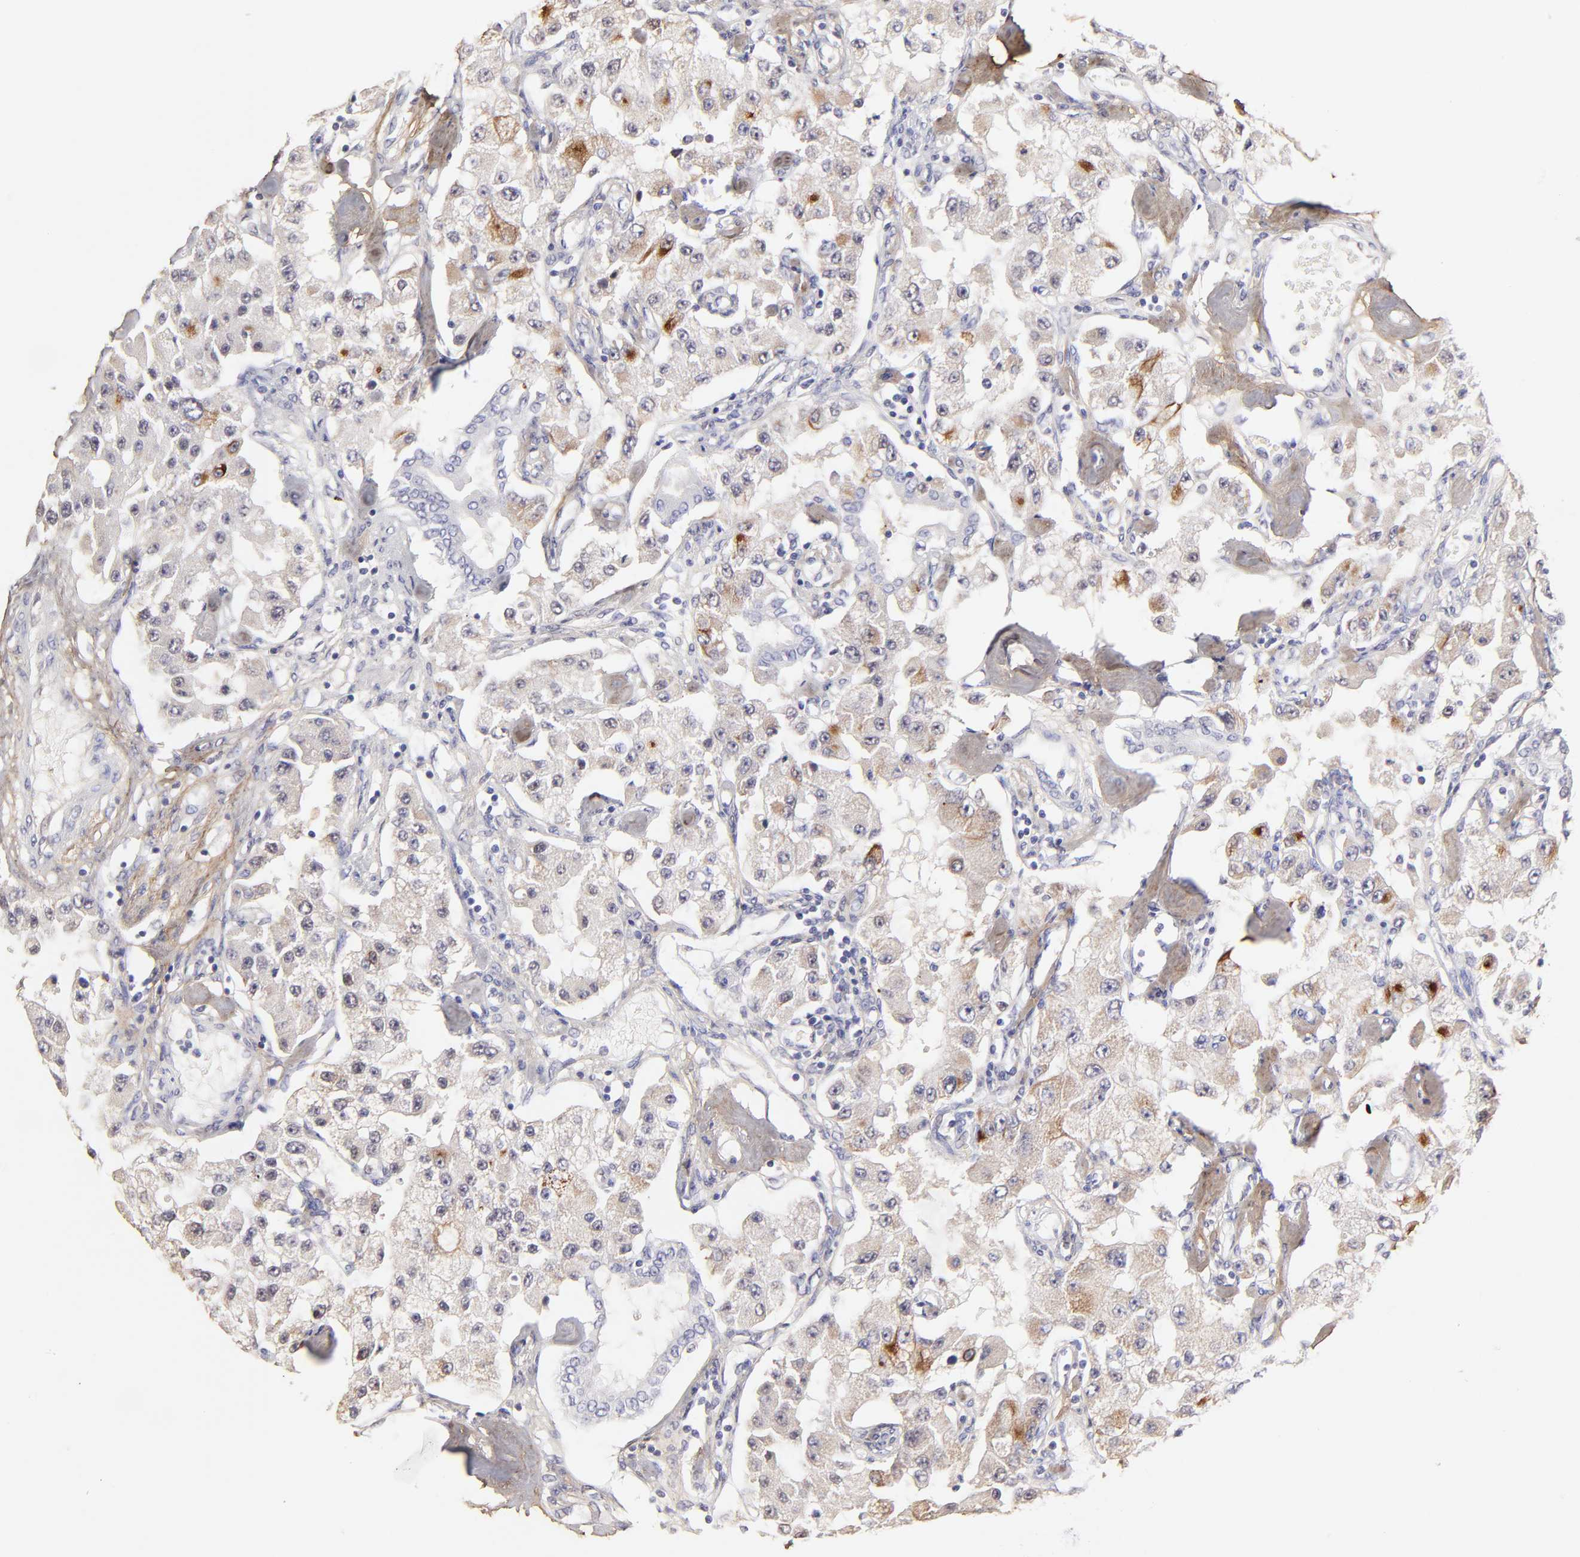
{"staining": {"intensity": "weak", "quantity": "<25%", "location": "cytoplasmic/membranous"}, "tissue": "carcinoid", "cell_type": "Tumor cells", "image_type": "cancer", "snomed": [{"axis": "morphology", "description": "Carcinoid, malignant, NOS"}, {"axis": "topography", "description": "Pancreas"}], "caption": "An immunohistochemistry (IHC) image of malignant carcinoid is shown. There is no staining in tumor cells of malignant carcinoid.", "gene": "BTG2", "patient": {"sex": "male", "age": 41}}